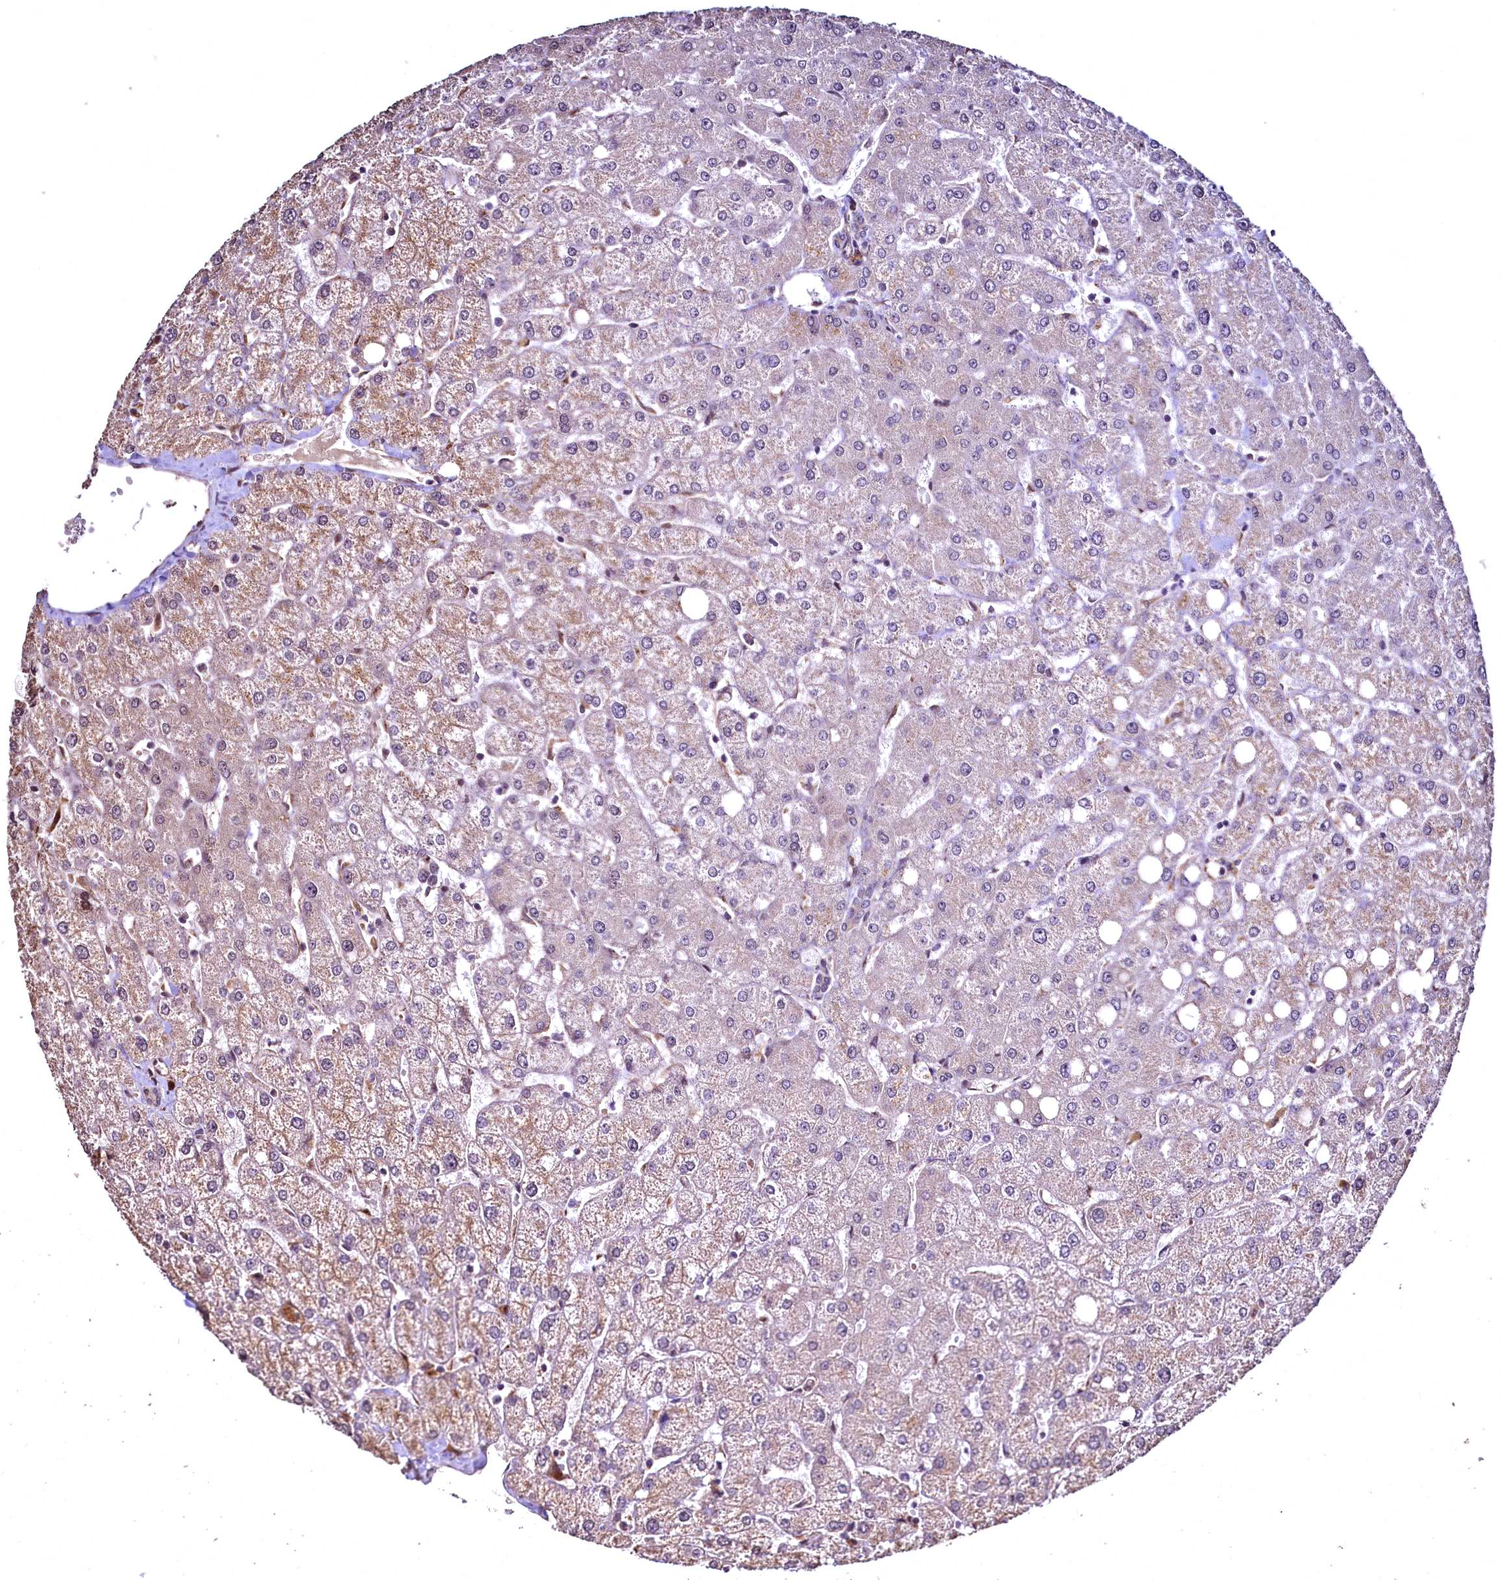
{"staining": {"intensity": "negative", "quantity": "none", "location": "none"}, "tissue": "liver", "cell_type": "Cholangiocytes", "image_type": "normal", "snomed": [{"axis": "morphology", "description": "Normal tissue, NOS"}, {"axis": "topography", "description": "Liver"}], "caption": "Protein analysis of unremarkable liver shows no significant expression in cholangiocytes.", "gene": "TBCEL", "patient": {"sex": "female", "age": 54}}